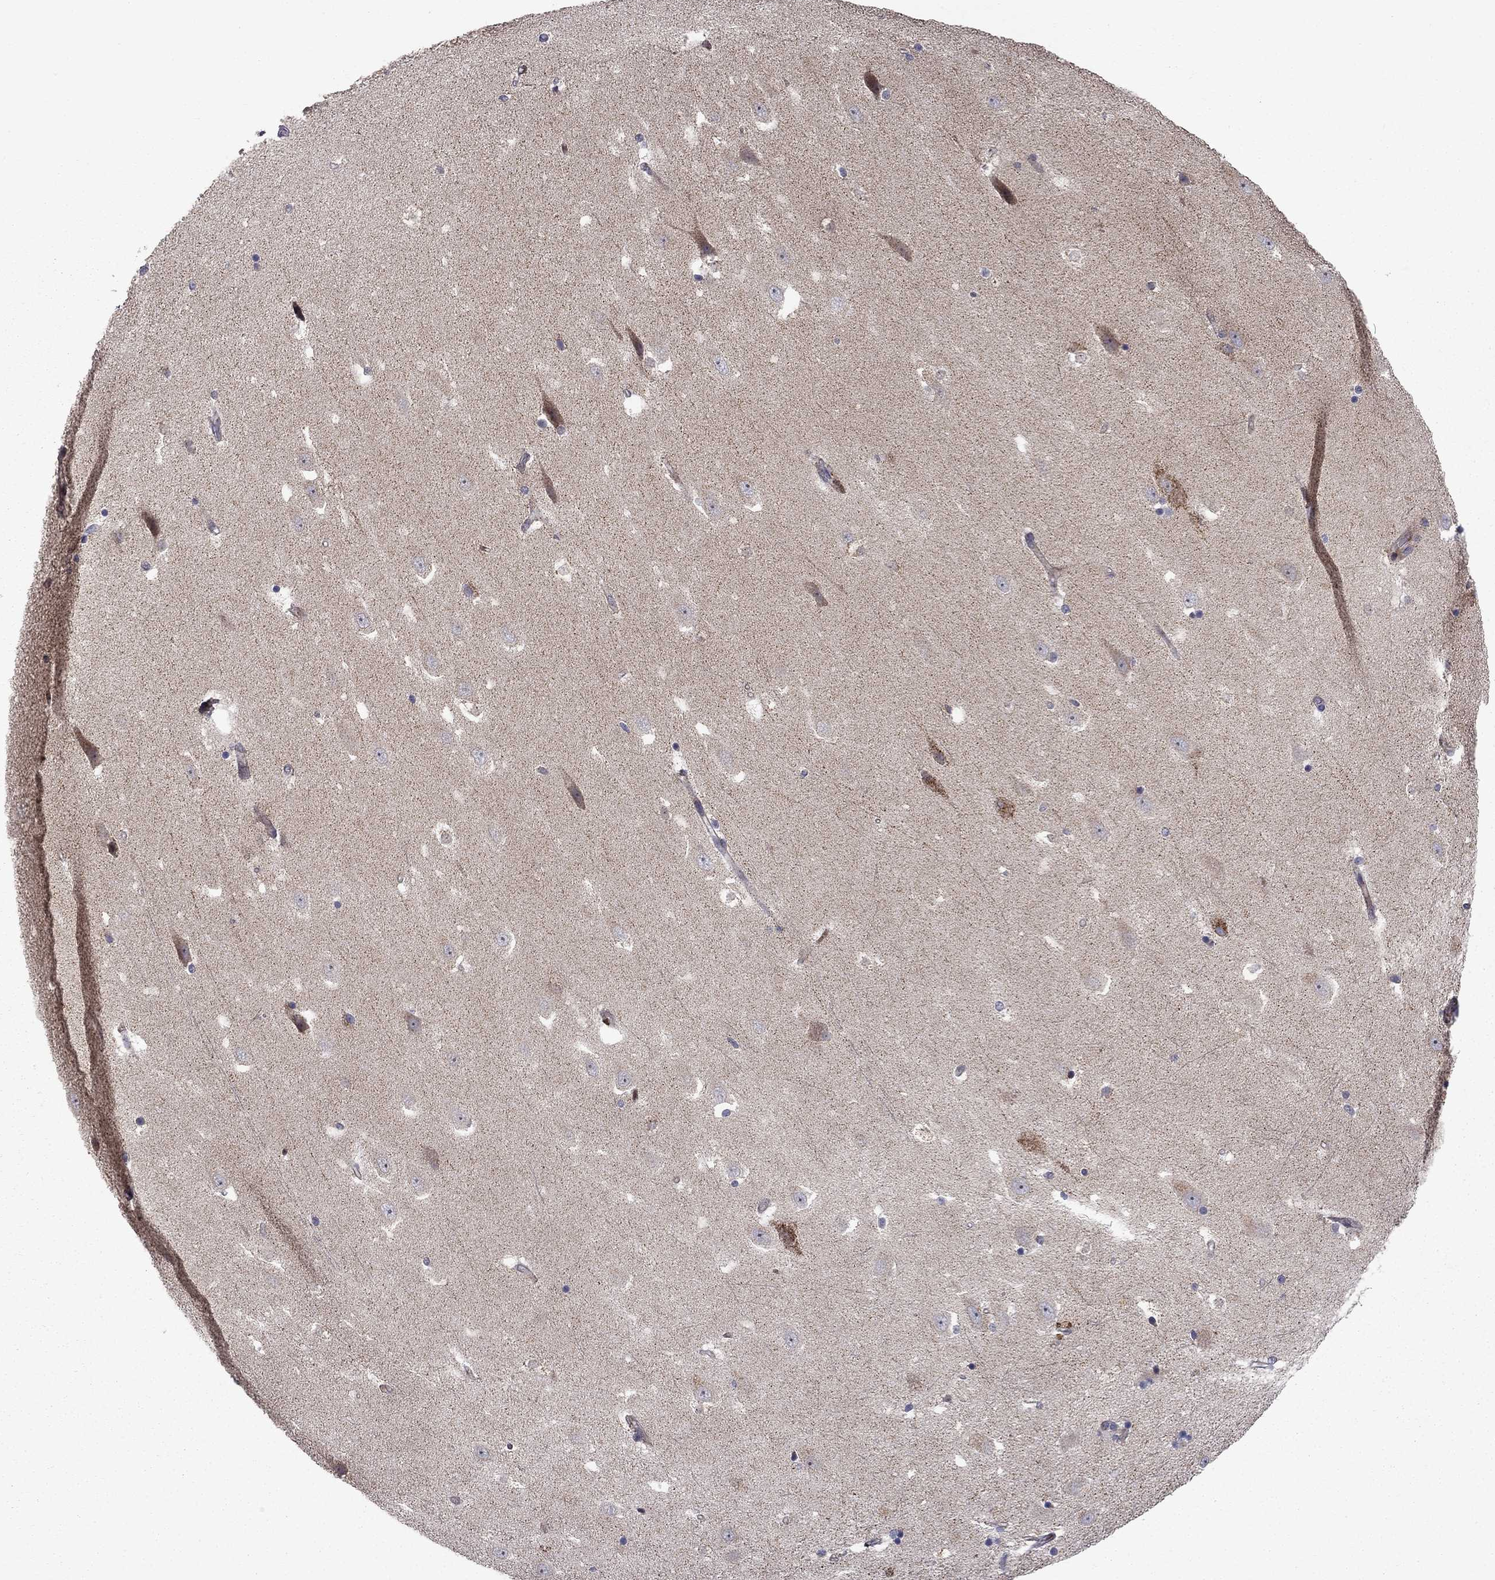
{"staining": {"intensity": "negative", "quantity": "none", "location": "none"}, "tissue": "hippocampus", "cell_type": "Glial cells", "image_type": "normal", "snomed": [{"axis": "morphology", "description": "Normal tissue, NOS"}, {"axis": "topography", "description": "Hippocampus"}], "caption": "A photomicrograph of human hippocampus is negative for staining in glial cells. The staining is performed using DAB (3,3'-diaminobenzidine) brown chromogen with nuclei counter-stained in using hematoxylin.", "gene": "MIOS", "patient": {"sex": "male", "age": 49}}